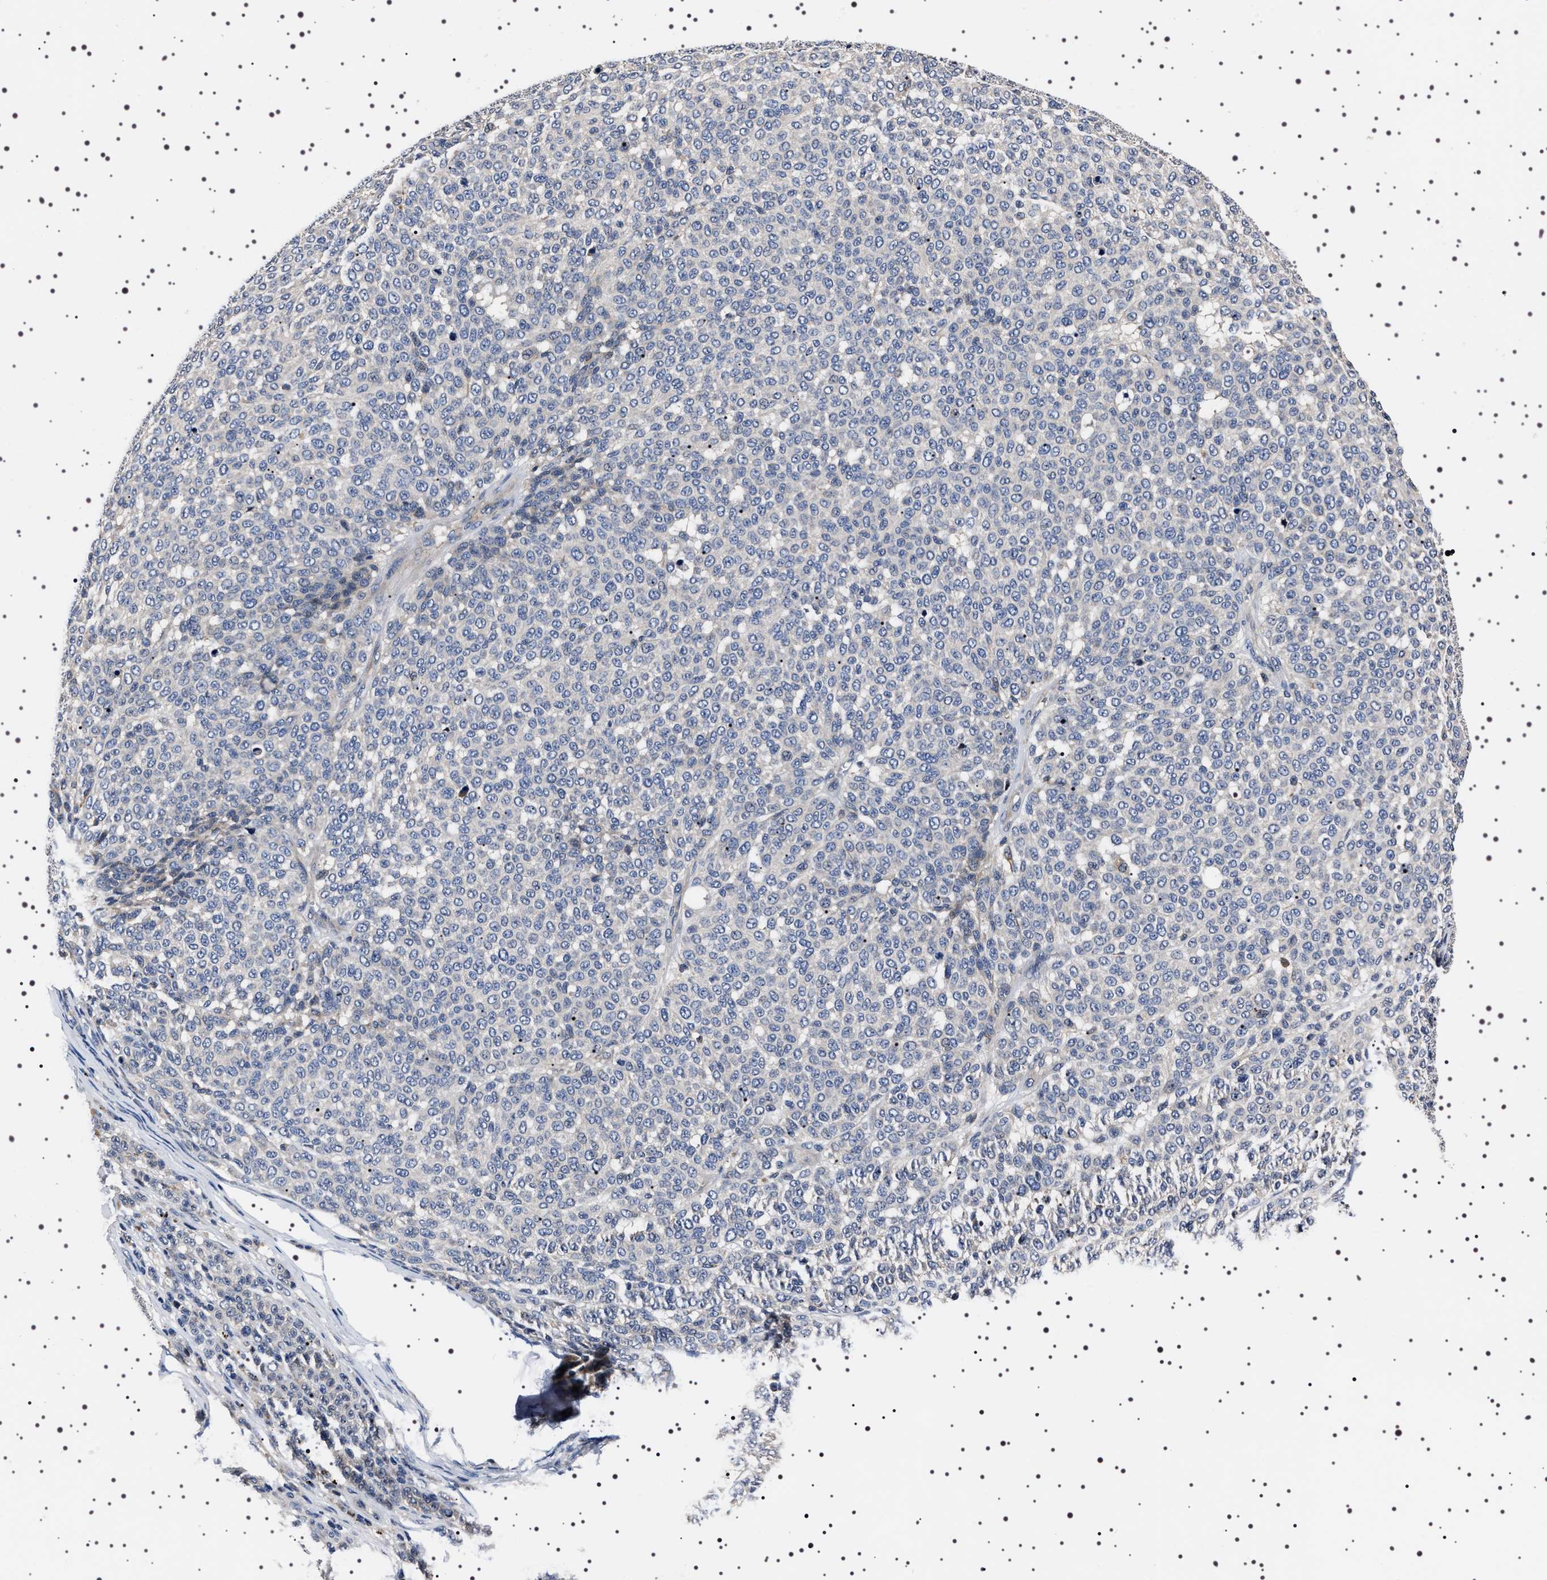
{"staining": {"intensity": "negative", "quantity": "none", "location": "none"}, "tissue": "melanoma", "cell_type": "Tumor cells", "image_type": "cancer", "snomed": [{"axis": "morphology", "description": "Malignant melanoma, NOS"}, {"axis": "topography", "description": "Skin"}], "caption": "Immunohistochemical staining of human melanoma demonstrates no significant expression in tumor cells.", "gene": "TARBP1", "patient": {"sex": "male", "age": 59}}